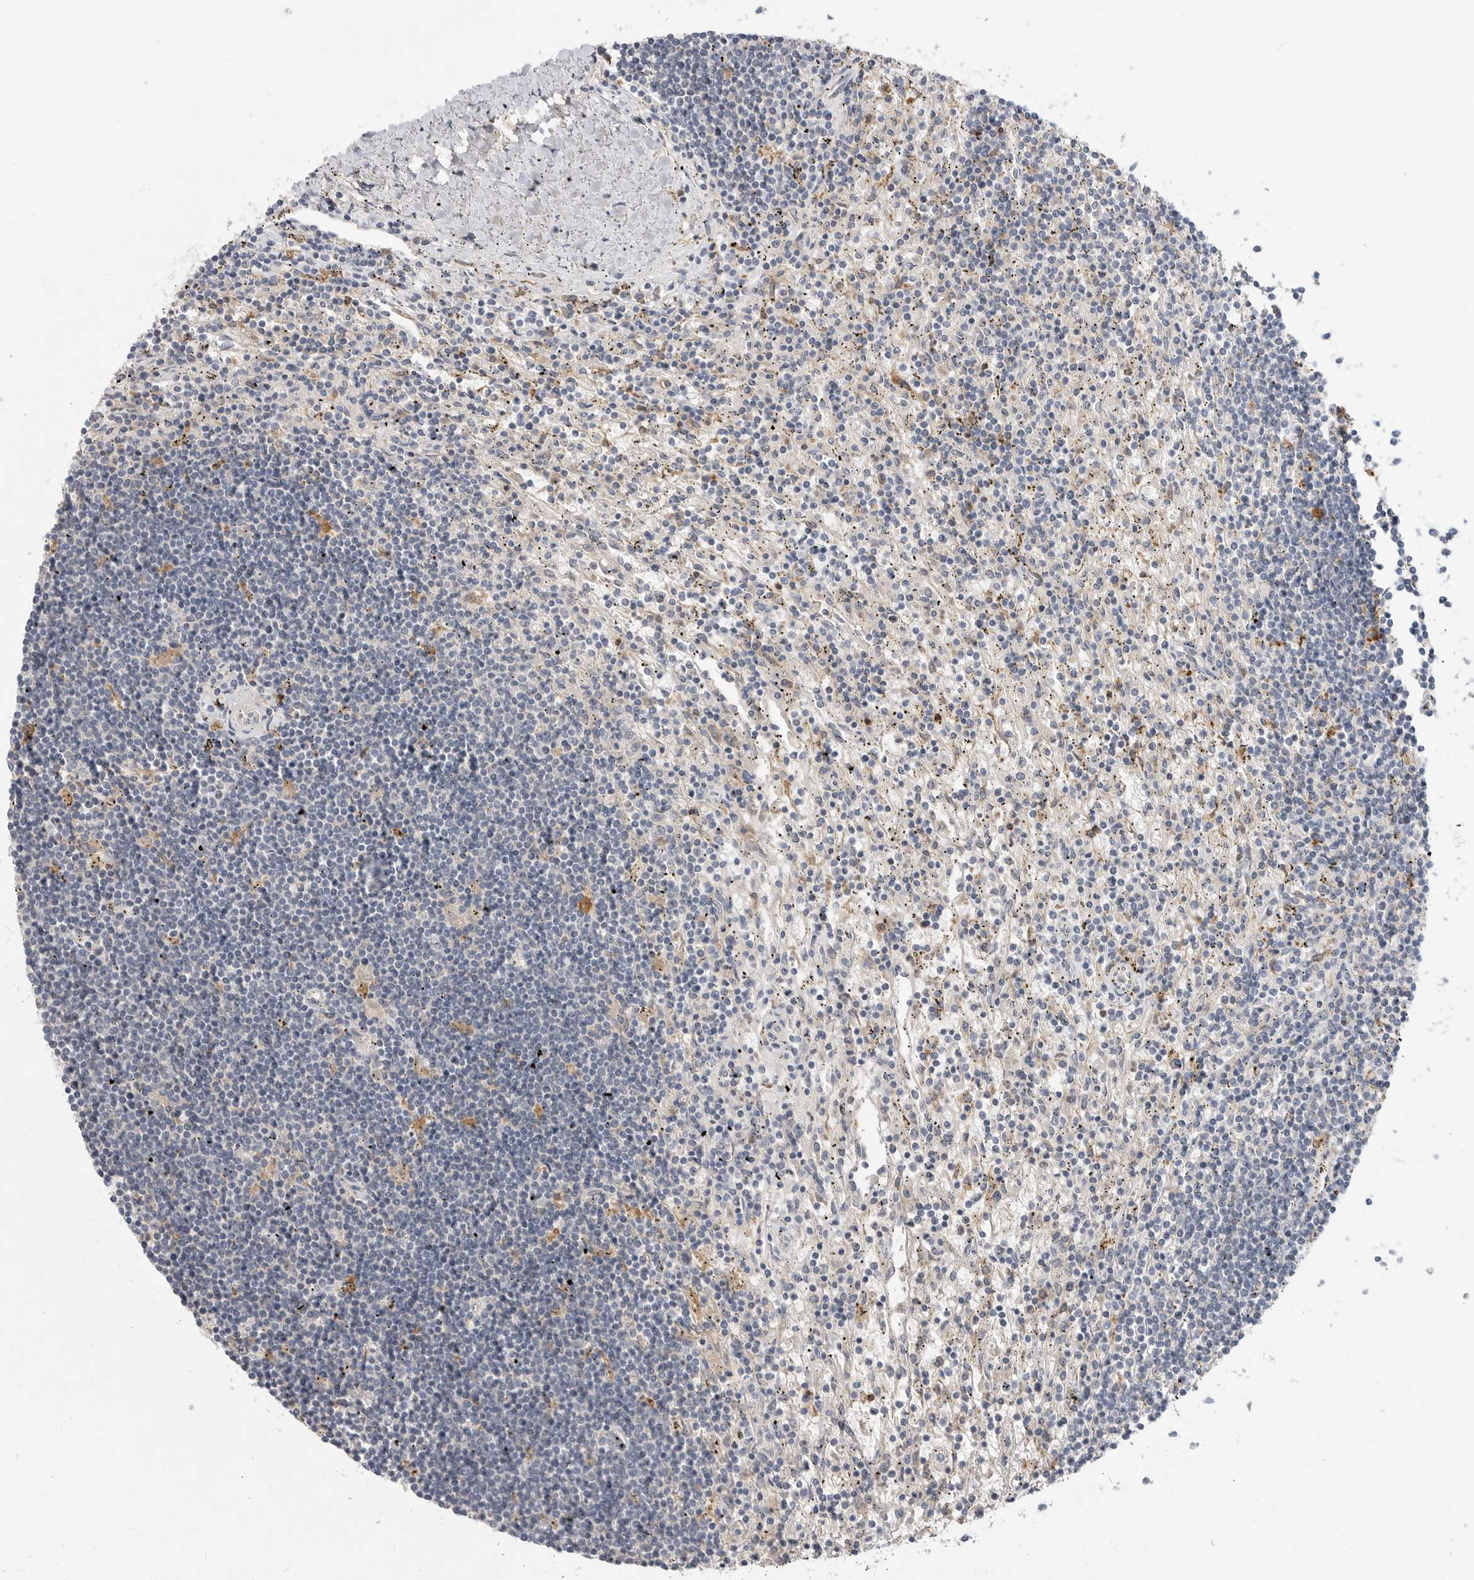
{"staining": {"intensity": "negative", "quantity": "none", "location": "none"}, "tissue": "lymphoma", "cell_type": "Tumor cells", "image_type": "cancer", "snomed": [{"axis": "morphology", "description": "Malignant lymphoma, non-Hodgkin's type, Low grade"}, {"axis": "topography", "description": "Spleen"}], "caption": "This is an IHC histopathology image of lymphoma. There is no positivity in tumor cells.", "gene": "ITGAD", "patient": {"sex": "male", "age": 76}}